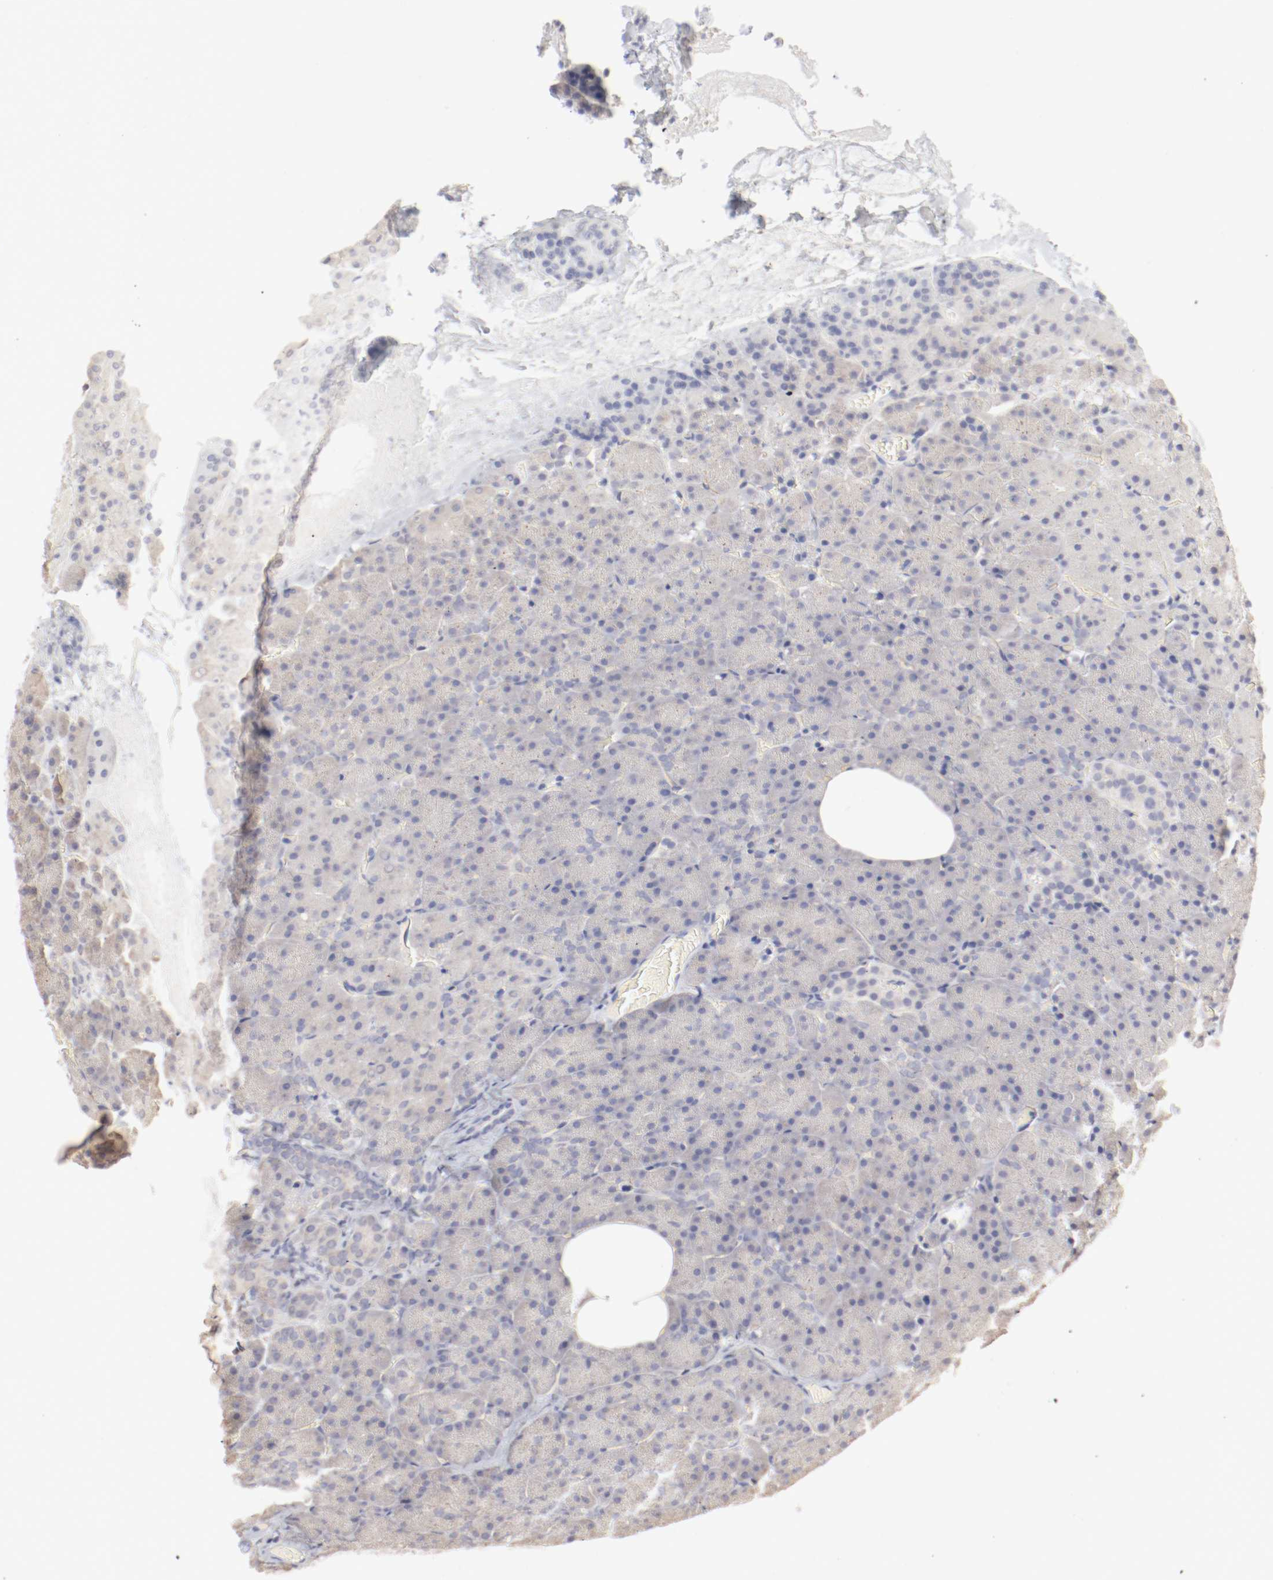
{"staining": {"intensity": "weak", "quantity": ">75%", "location": "cytoplasmic/membranous"}, "tissue": "carcinoid", "cell_type": "Tumor cells", "image_type": "cancer", "snomed": [{"axis": "morphology", "description": "Normal tissue, NOS"}, {"axis": "morphology", "description": "Carcinoid, malignant, NOS"}, {"axis": "topography", "description": "Pancreas"}], "caption": "Brown immunohistochemical staining in malignant carcinoid displays weak cytoplasmic/membranous positivity in approximately >75% of tumor cells. (DAB (3,3'-diaminobenzidine) IHC with brightfield microscopy, high magnification).", "gene": "DNAL4", "patient": {"sex": "female", "age": 35}}